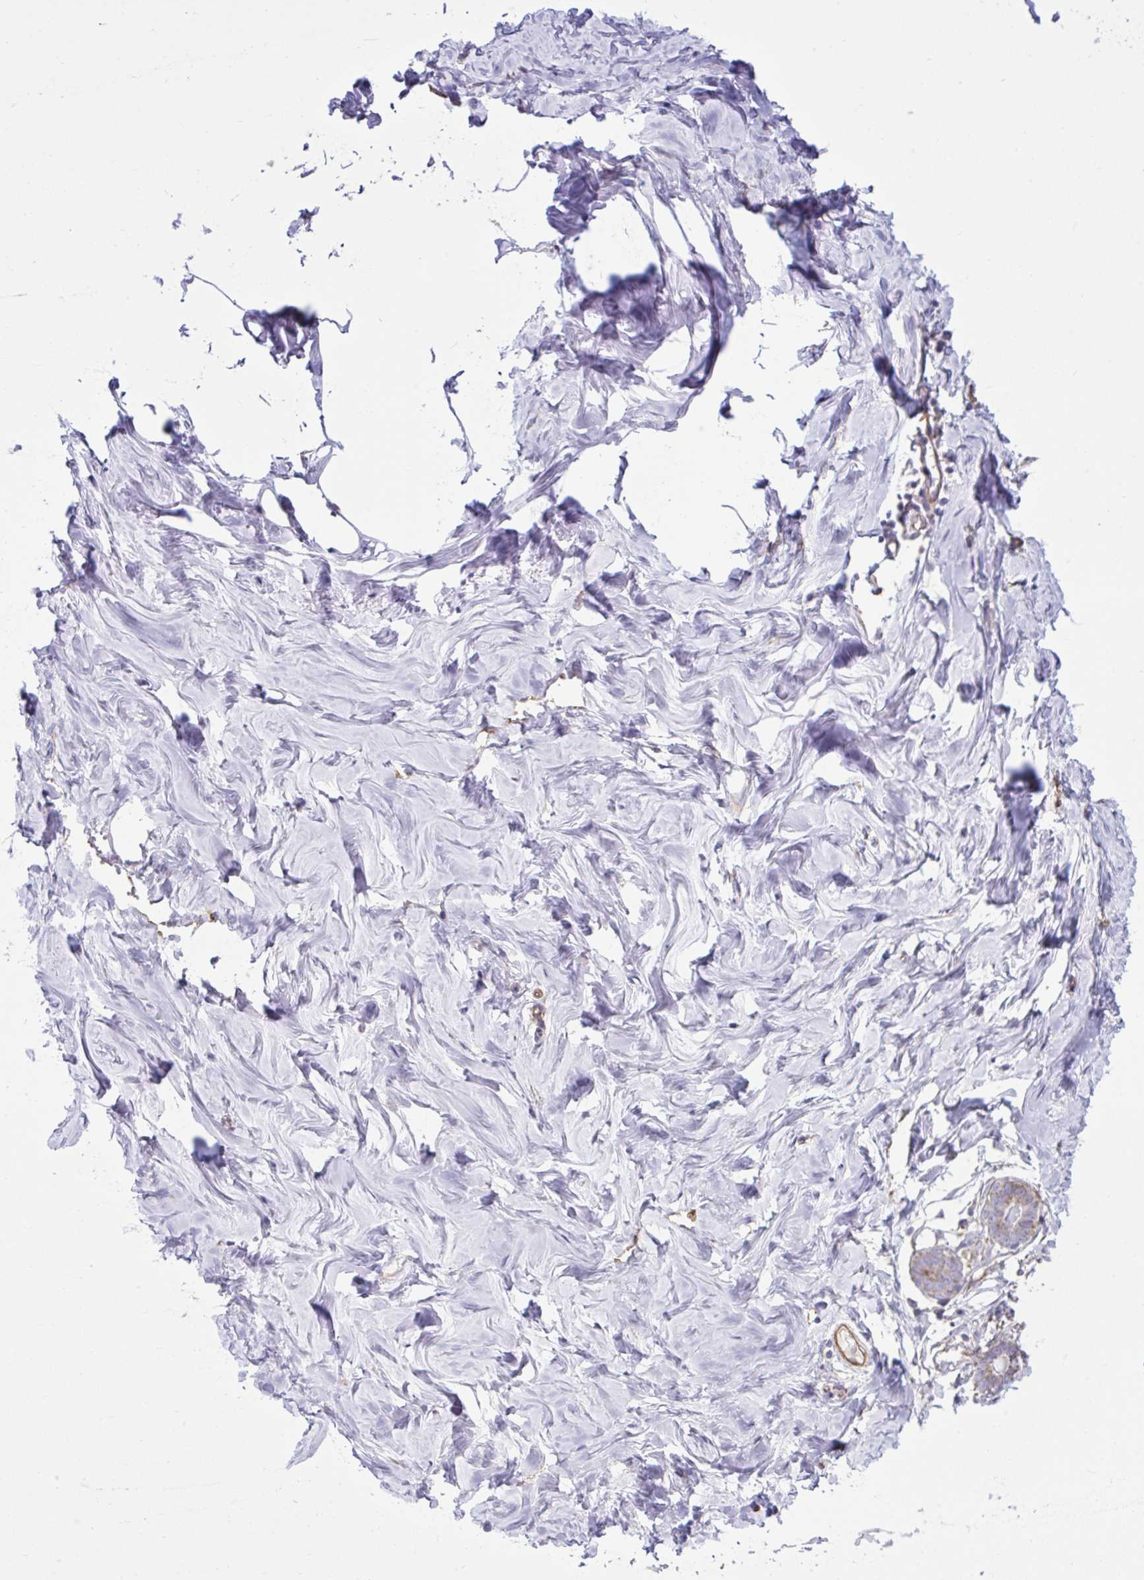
{"staining": {"intensity": "negative", "quantity": "none", "location": "none"}, "tissue": "breast", "cell_type": "Adipocytes", "image_type": "normal", "snomed": [{"axis": "morphology", "description": "Normal tissue, NOS"}, {"axis": "topography", "description": "Breast"}], "caption": "Normal breast was stained to show a protein in brown. There is no significant expression in adipocytes. (DAB (3,3'-diaminobenzidine) IHC visualized using brightfield microscopy, high magnification).", "gene": "LIMS1", "patient": {"sex": "female", "age": 27}}